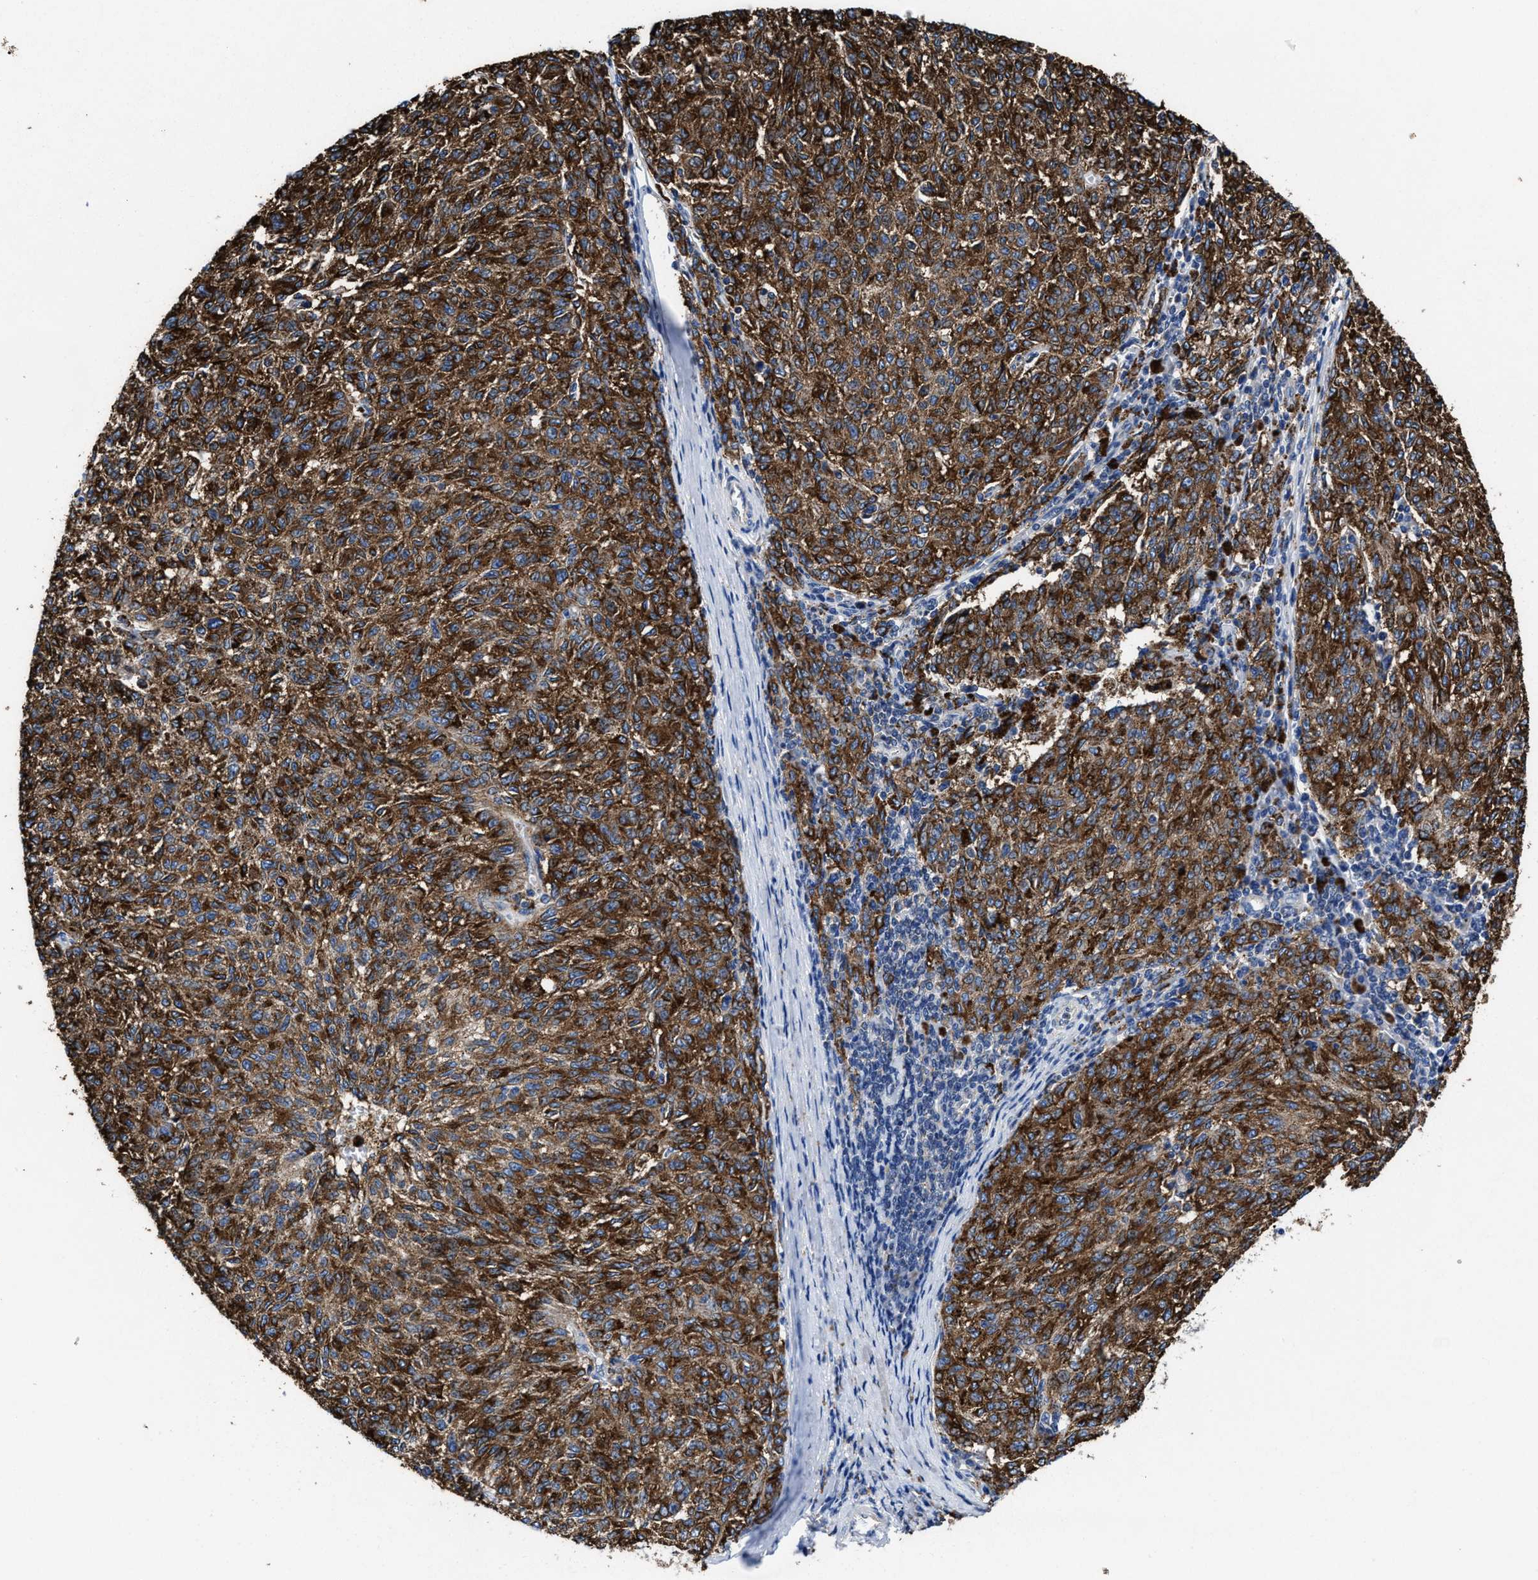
{"staining": {"intensity": "strong", "quantity": ">75%", "location": "cytoplasmic/membranous"}, "tissue": "melanoma", "cell_type": "Tumor cells", "image_type": "cancer", "snomed": [{"axis": "morphology", "description": "Malignant melanoma, NOS"}, {"axis": "topography", "description": "Skin"}], "caption": "High-magnification brightfield microscopy of malignant melanoma stained with DAB (brown) and counterstained with hematoxylin (blue). tumor cells exhibit strong cytoplasmic/membranous staining is seen in about>75% of cells. The staining is performed using DAB (3,3'-diaminobenzidine) brown chromogen to label protein expression. The nuclei are counter-stained blue using hematoxylin.", "gene": "TMEM30A", "patient": {"sex": "female", "age": 72}}